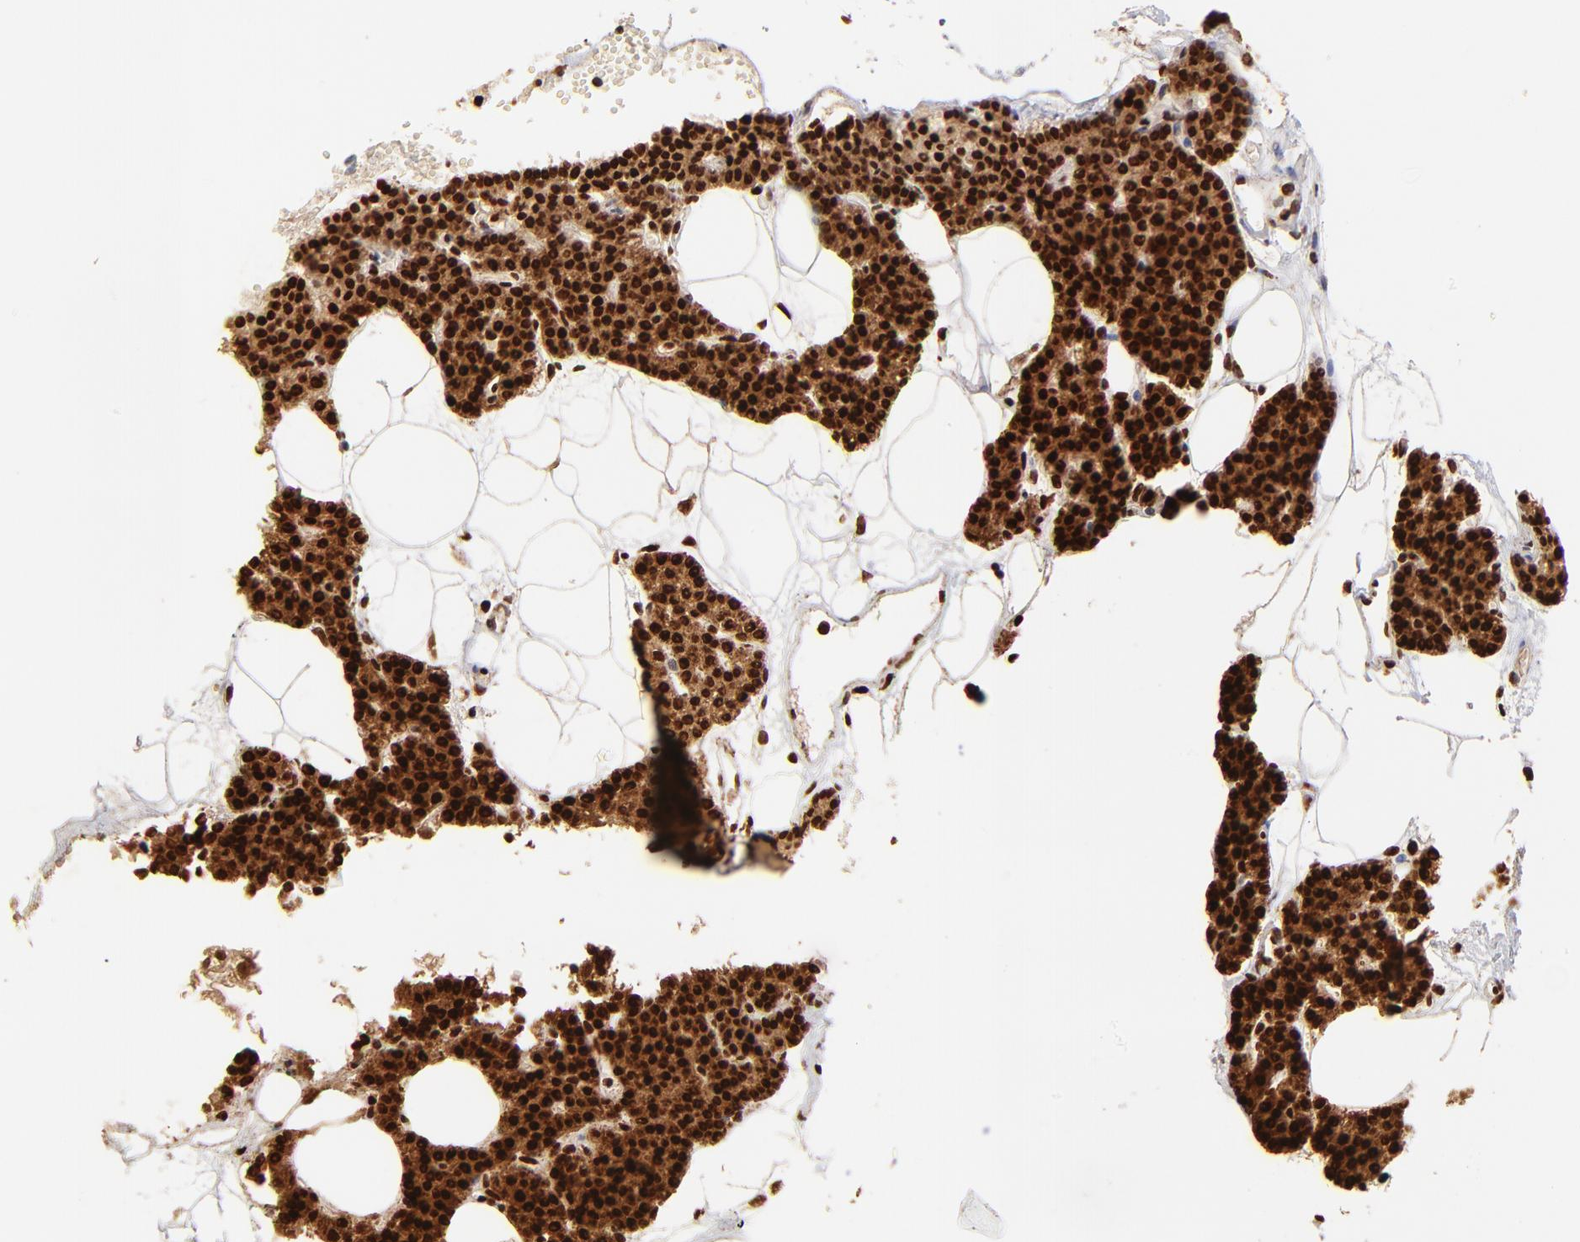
{"staining": {"intensity": "strong", "quantity": ">75%", "location": "cytoplasmic/membranous,nuclear"}, "tissue": "parathyroid gland", "cell_type": "Glandular cells", "image_type": "normal", "snomed": [{"axis": "morphology", "description": "Normal tissue, NOS"}, {"axis": "topography", "description": "Parathyroid gland"}], "caption": "Protein expression analysis of normal parathyroid gland exhibits strong cytoplasmic/membranous,nuclear staining in approximately >75% of glandular cells.", "gene": "MED15", "patient": {"sex": "male", "age": 24}}